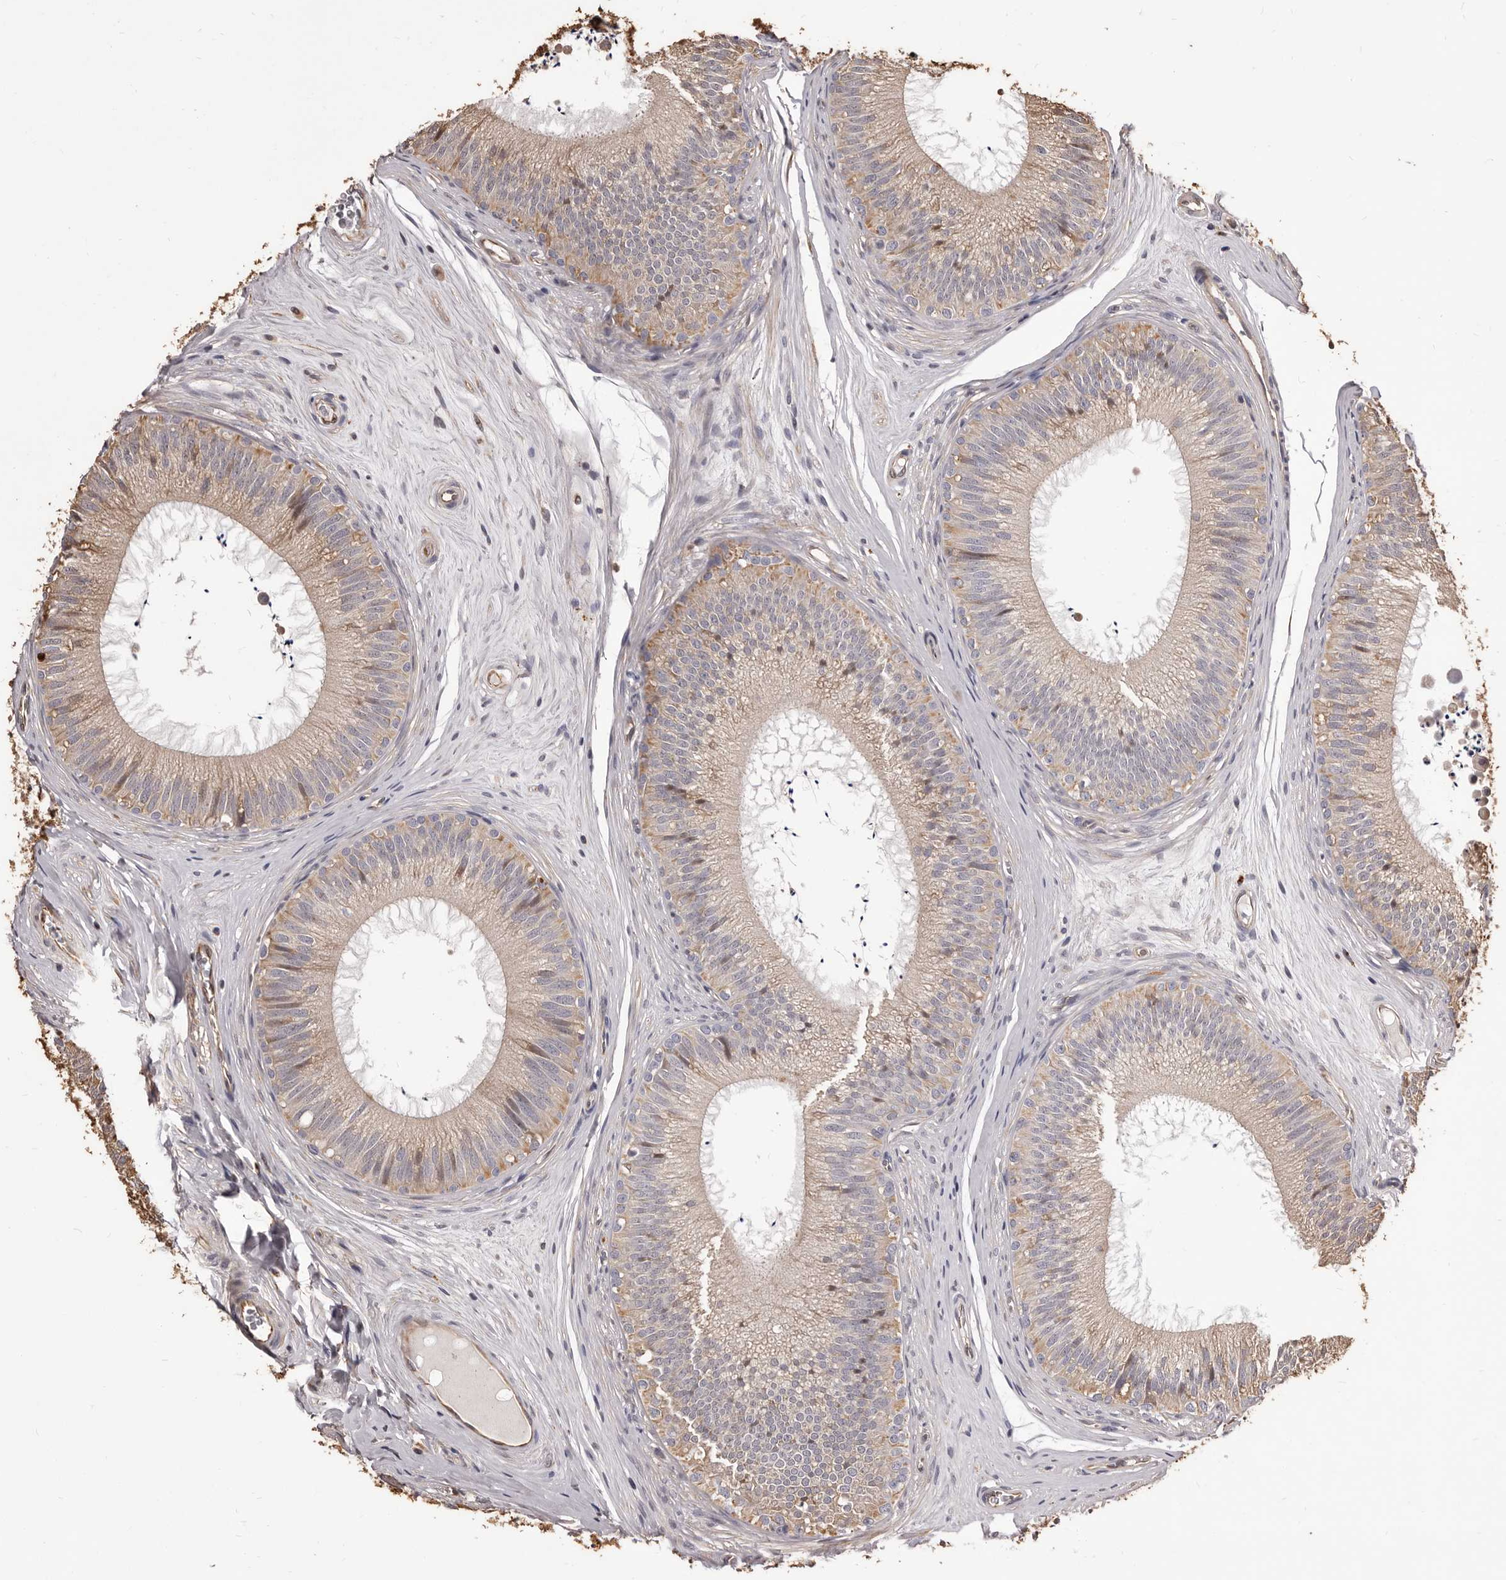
{"staining": {"intensity": "weak", "quantity": "25%-75%", "location": "cytoplasmic/membranous"}, "tissue": "epididymis", "cell_type": "Glandular cells", "image_type": "normal", "snomed": [{"axis": "morphology", "description": "Normal tissue, NOS"}, {"axis": "topography", "description": "Epididymis"}], "caption": "This micrograph exhibits normal epididymis stained with immunohistochemistry to label a protein in brown. The cytoplasmic/membranous of glandular cells show weak positivity for the protein. Nuclei are counter-stained blue.", "gene": "ALPK1", "patient": {"sex": "male", "age": 29}}